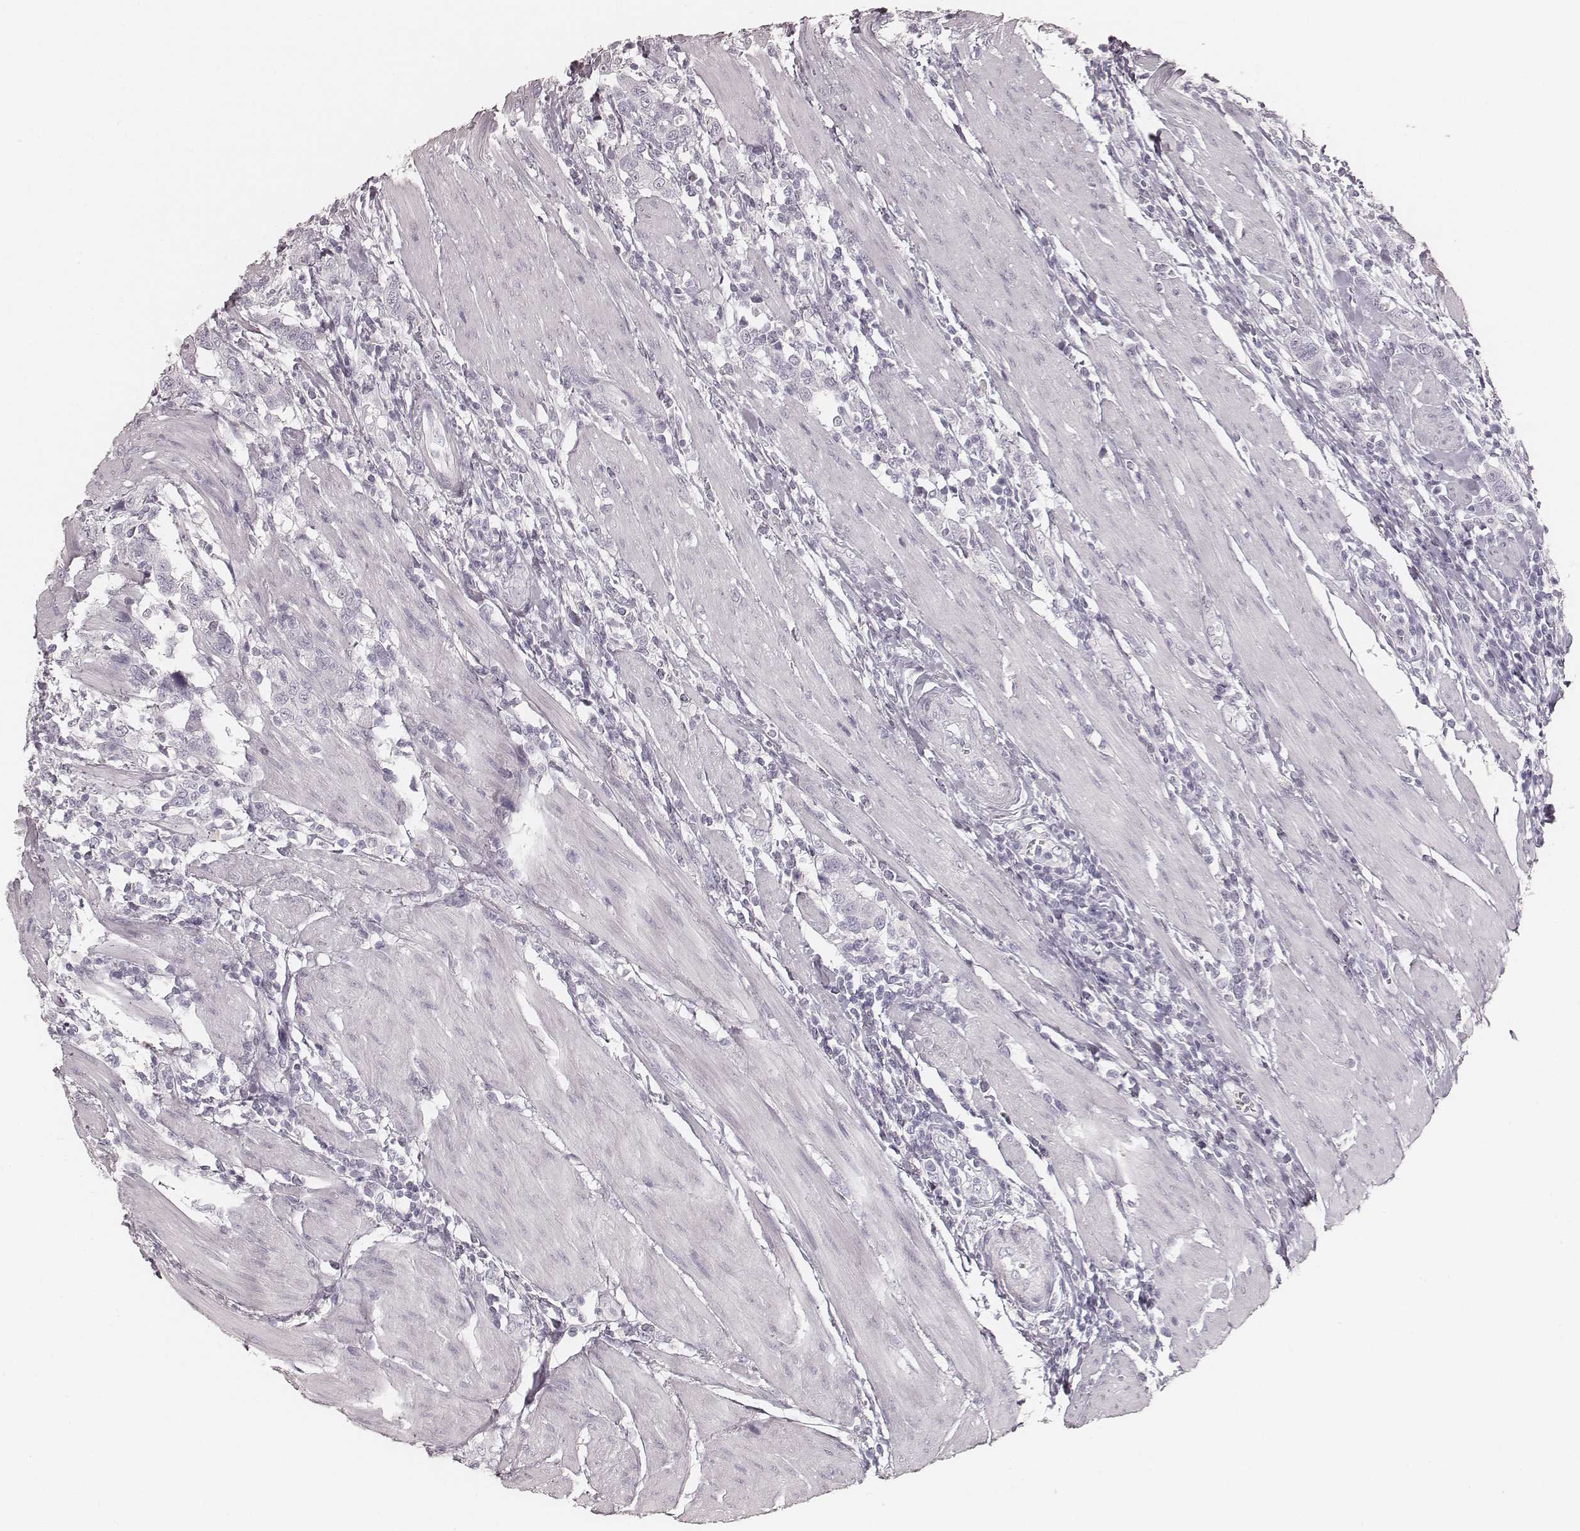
{"staining": {"intensity": "negative", "quantity": "none", "location": "none"}, "tissue": "urothelial cancer", "cell_type": "Tumor cells", "image_type": "cancer", "snomed": [{"axis": "morphology", "description": "Urothelial carcinoma, High grade"}, {"axis": "topography", "description": "Urinary bladder"}], "caption": "Protein analysis of urothelial cancer reveals no significant positivity in tumor cells.", "gene": "KRT34", "patient": {"sex": "female", "age": 58}}